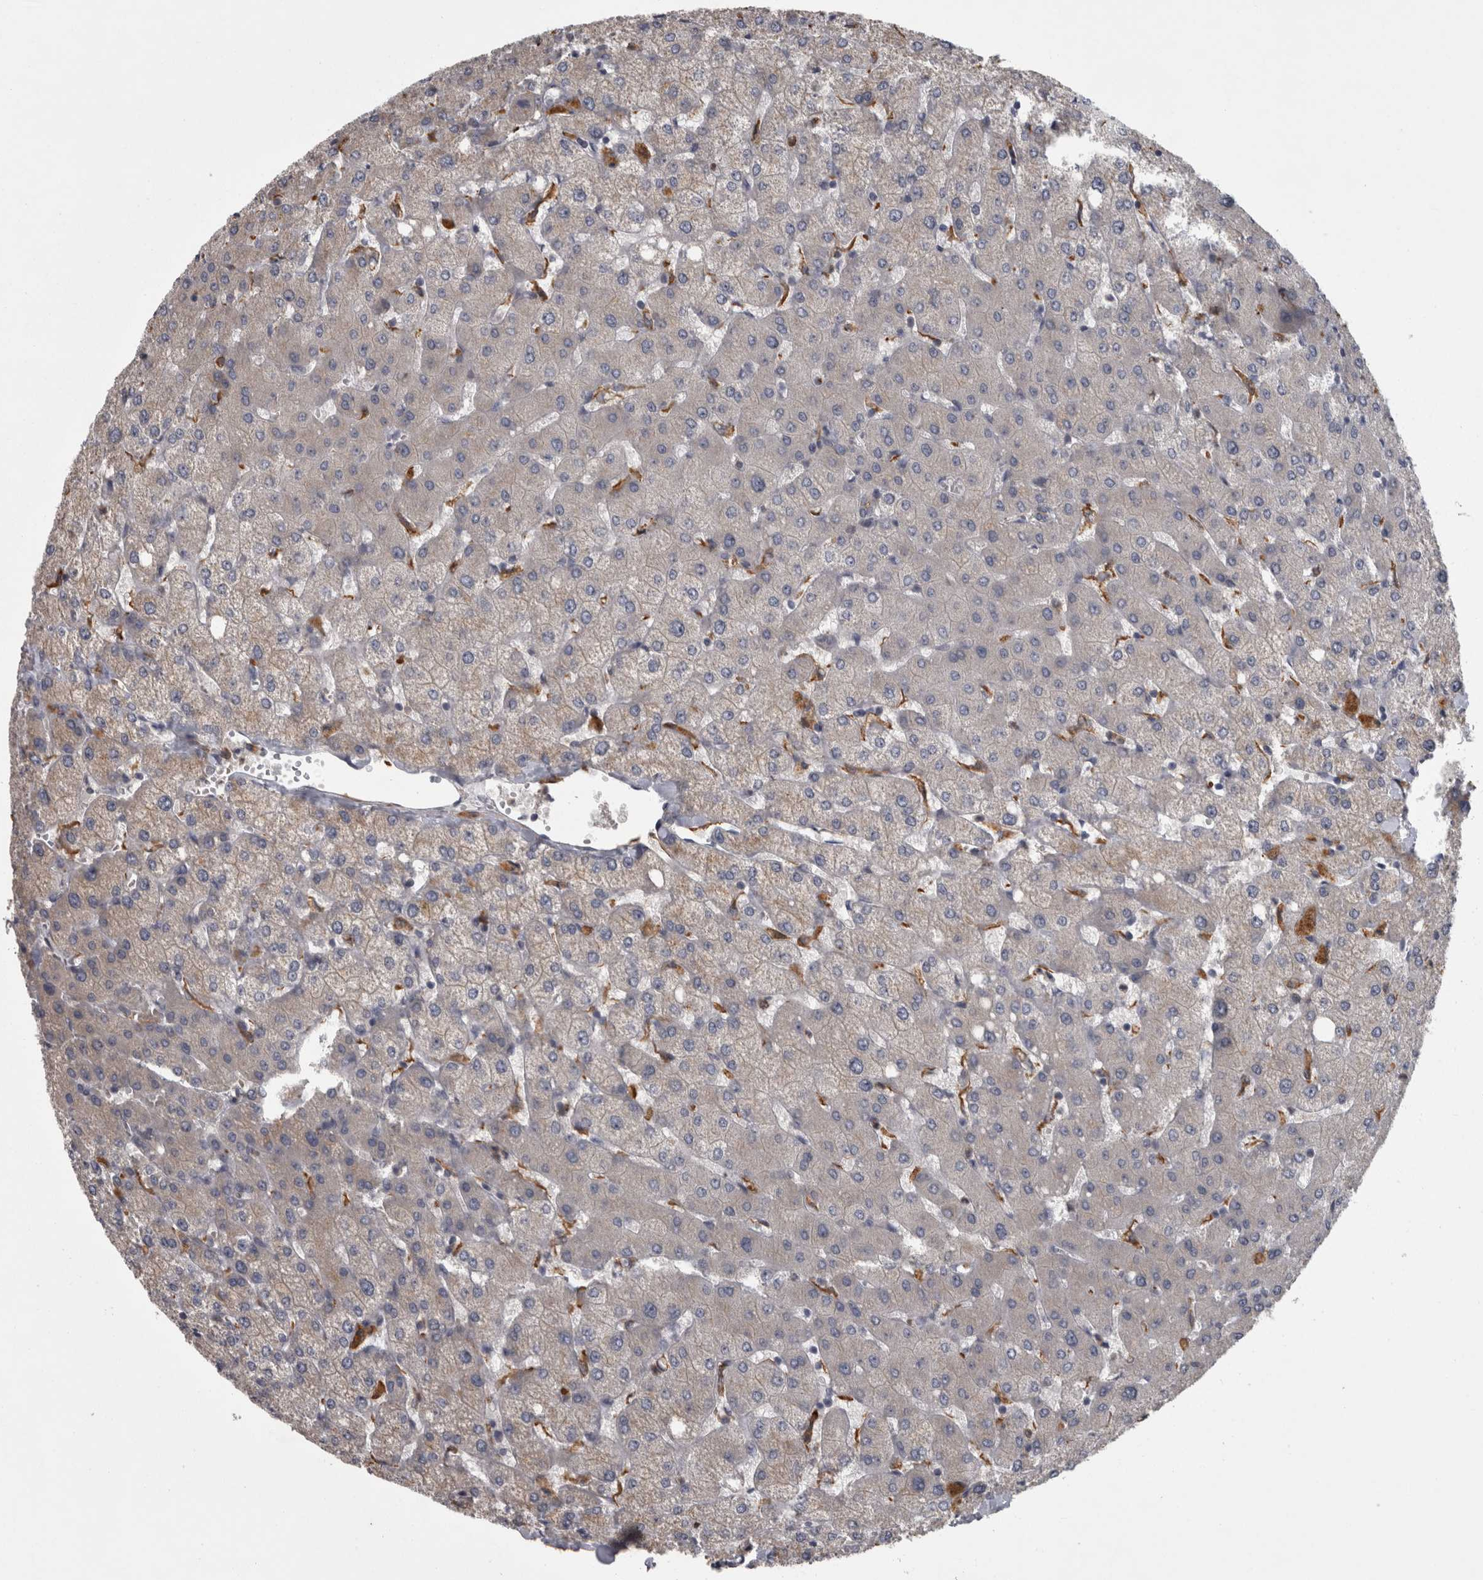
{"staining": {"intensity": "negative", "quantity": "none", "location": "none"}, "tissue": "liver", "cell_type": "Cholangiocytes", "image_type": "normal", "snomed": [{"axis": "morphology", "description": "Normal tissue, NOS"}, {"axis": "topography", "description": "Liver"}], "caption": "Immunohistochemistry histopathology image of unremarkable human liver stained for a protein (brown), which displays no staining in cholangiocytes. (Stains: DAB immunohistochemistry with hematoxylin counter stain, Microscopy: brightfield microscopy at high magnification).", "gene": "PRKCI", "patient": {"sex": "female", "age": 54}}